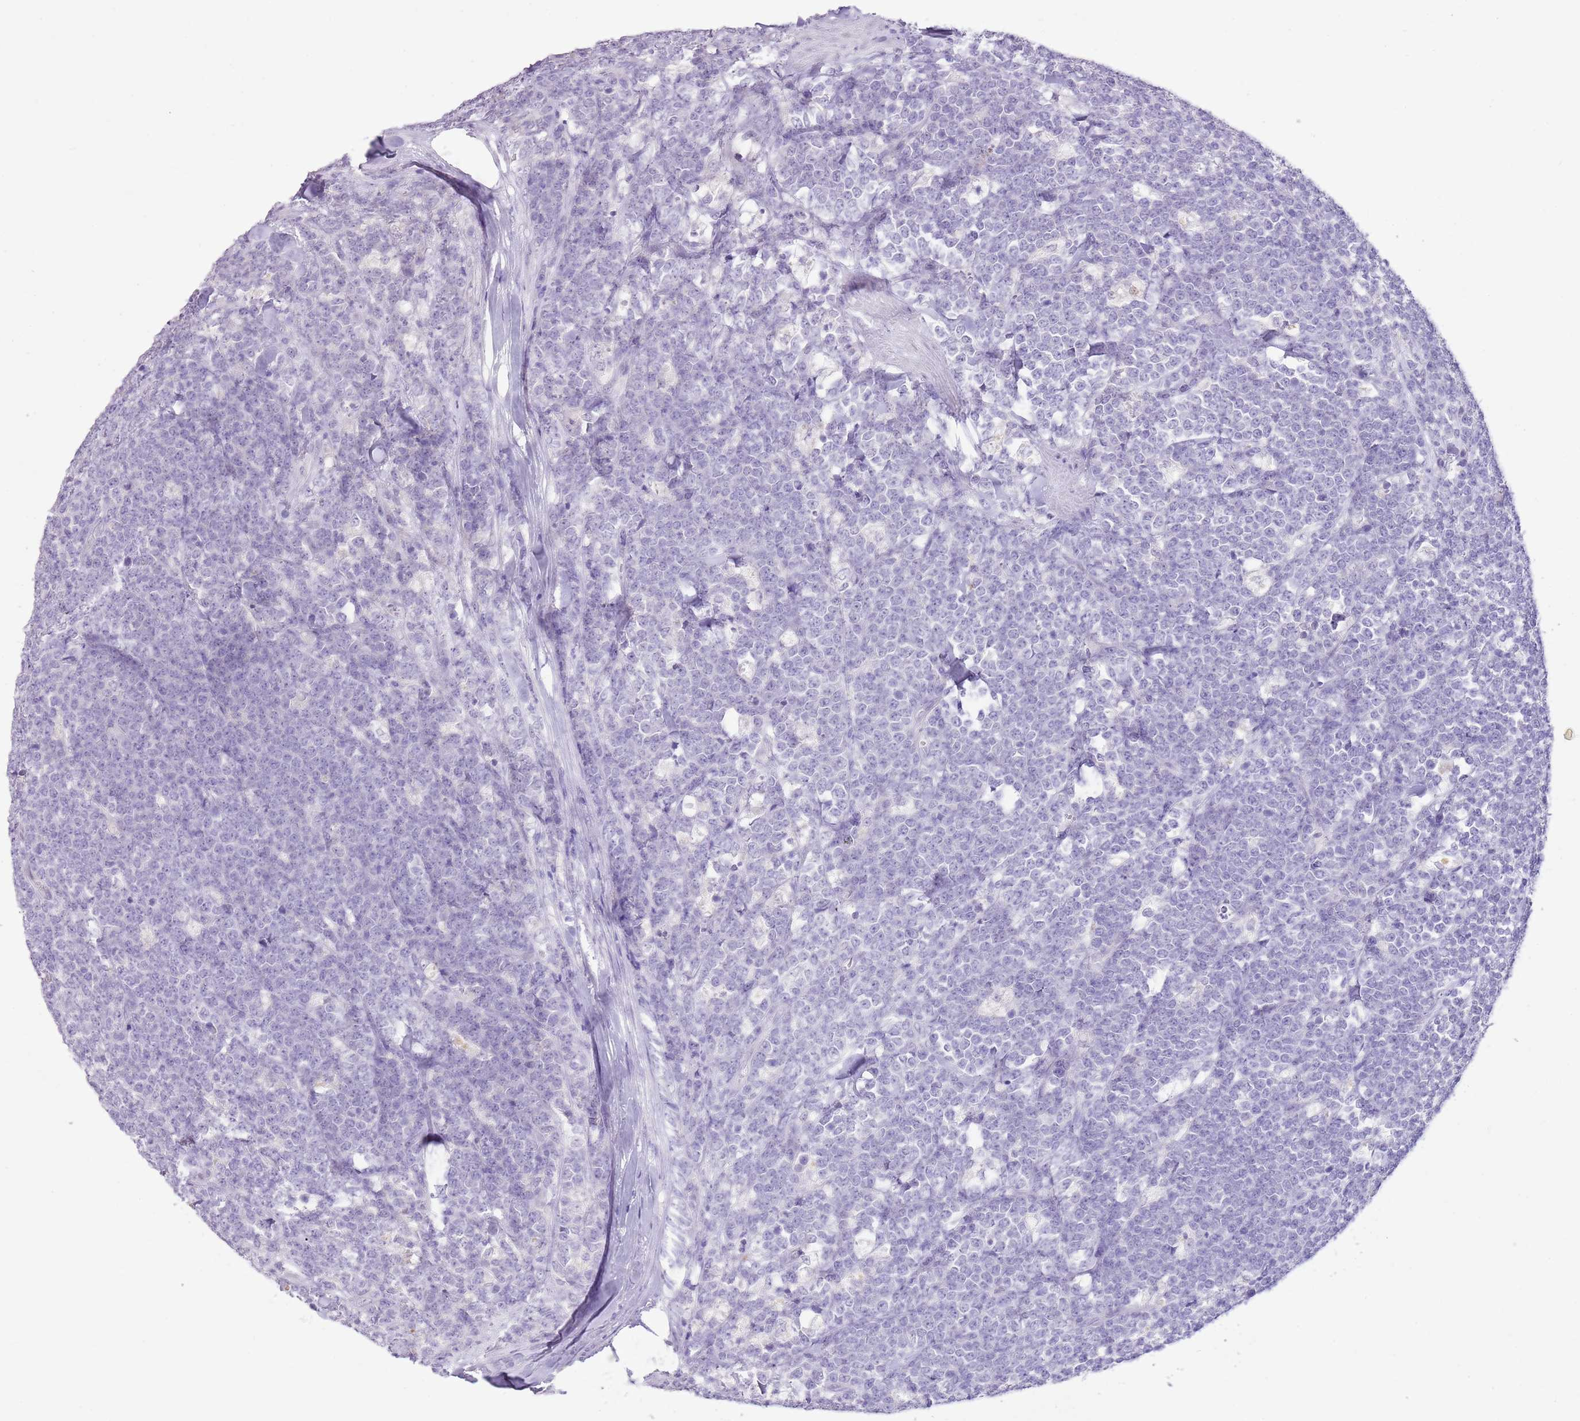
{"staining": {"intensity": "negative", "quantity": "none", "location": "none"}, "tissue": "lymphoma", "cell_type": "Tumor cells", "image_type": "cancer", "snomed": [{"axis": "morphology", "description": "Malignant lymphoma, non-Hodgkin's type, High grade"}, {"axis": "topography", "description": "Small intestine"}, {"axis": "topography", "description": "Colon"}], "caption": "Malignant lymphoma, non-Hodgkin's type (high-grade) was stained to show a protein in brown. There is no significant expression in tumor cells. (DAB (3,3'-diaminobenzidine) IHC visualized using brightfield microscopy, high magnification).", "gene": "XPO7", "patient": {"sex": "male", "age": 8}}